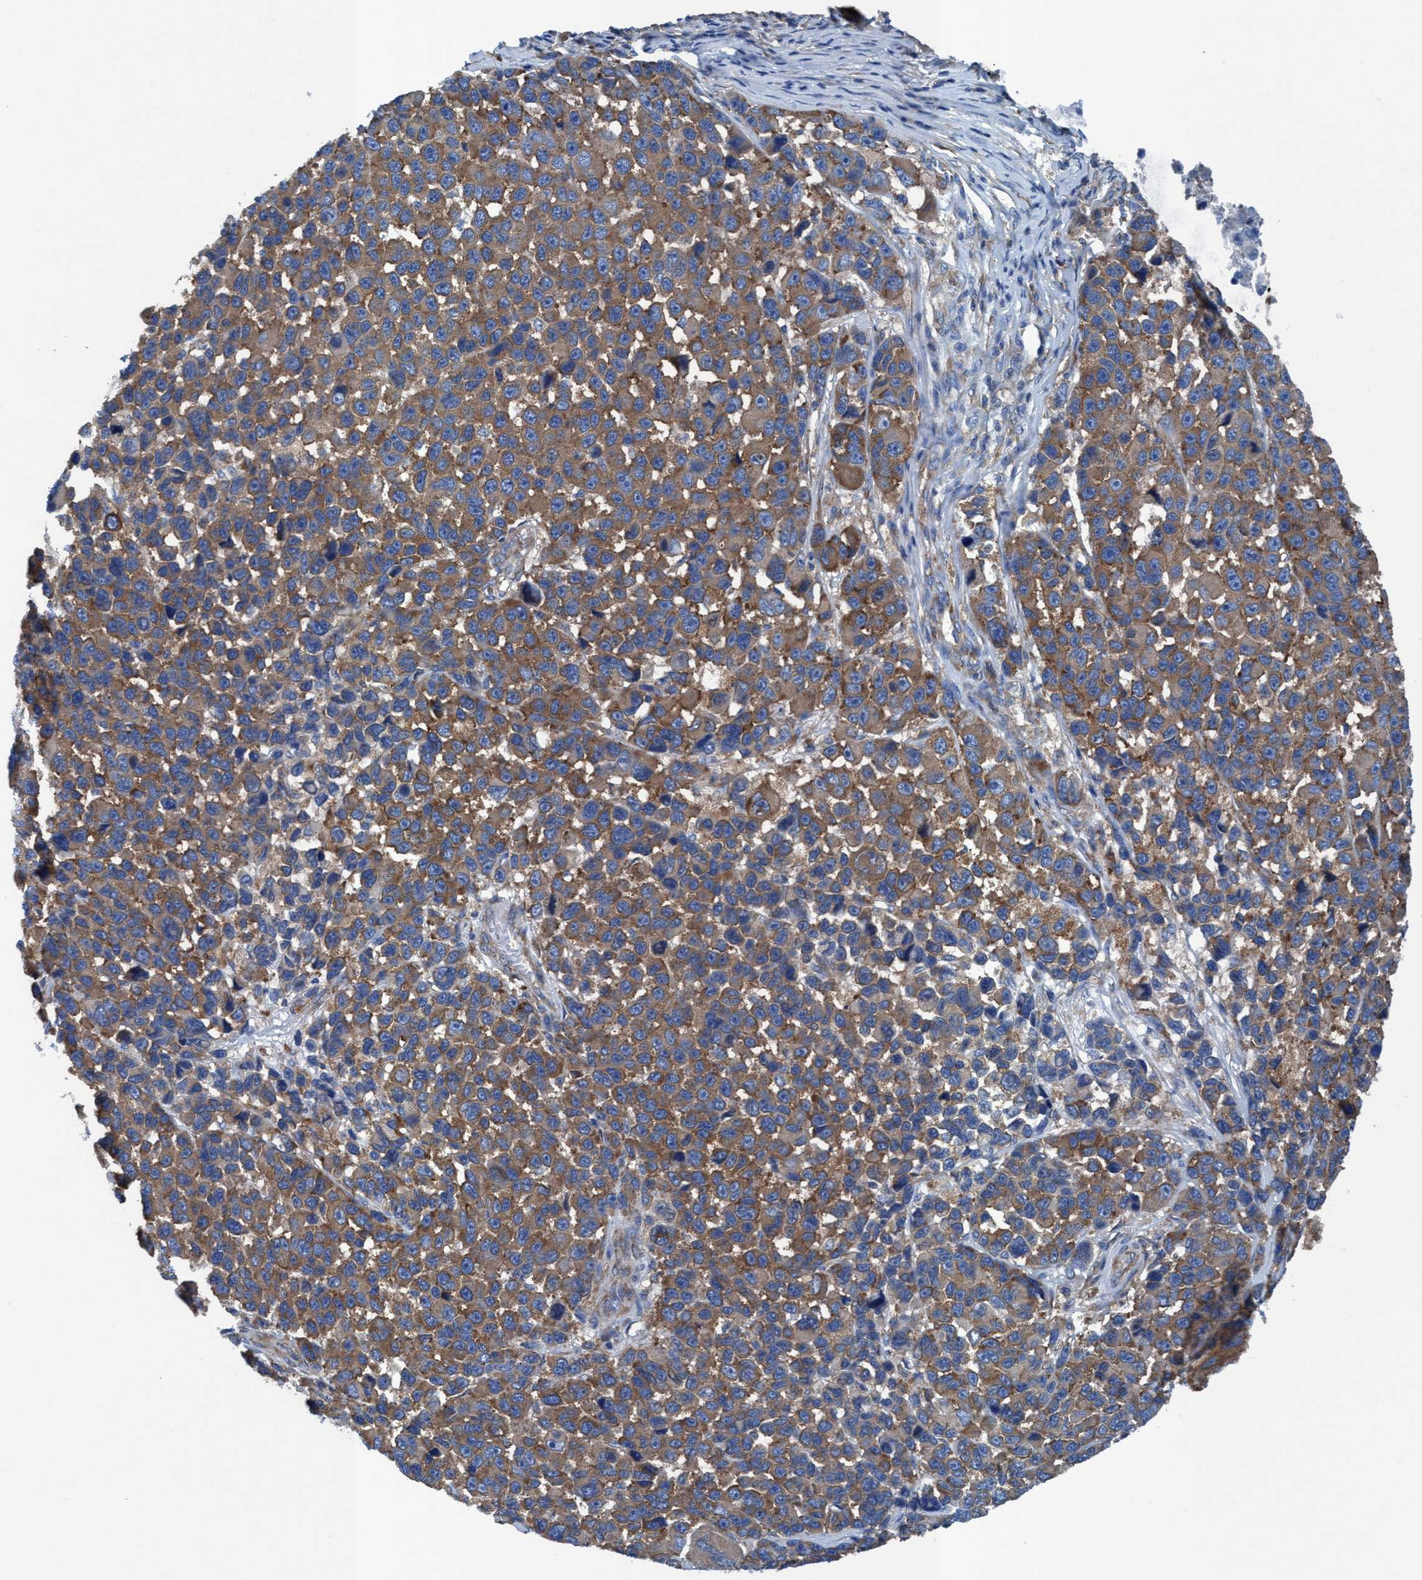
{"staining": {"intensity": "moderate", "quantity": ">75%", "location": "cytoplasmic/membranous"}, "tissue": "melanoma", "cell_type": "Tumor cells", "image_type": "cancer", "snomed": [{"axis": "morphology", "description": "Malignant melanoma, NOS"}, {"axis": "topography", "description": "Skin"}], "caption": "Protein expression analysis of human melanoma reveals moderate cytoplasmic/membranous expression in approximately >75% of tumor cells.", "gene": "NMT1", "patient": {"sex": "male", "age": 53}}